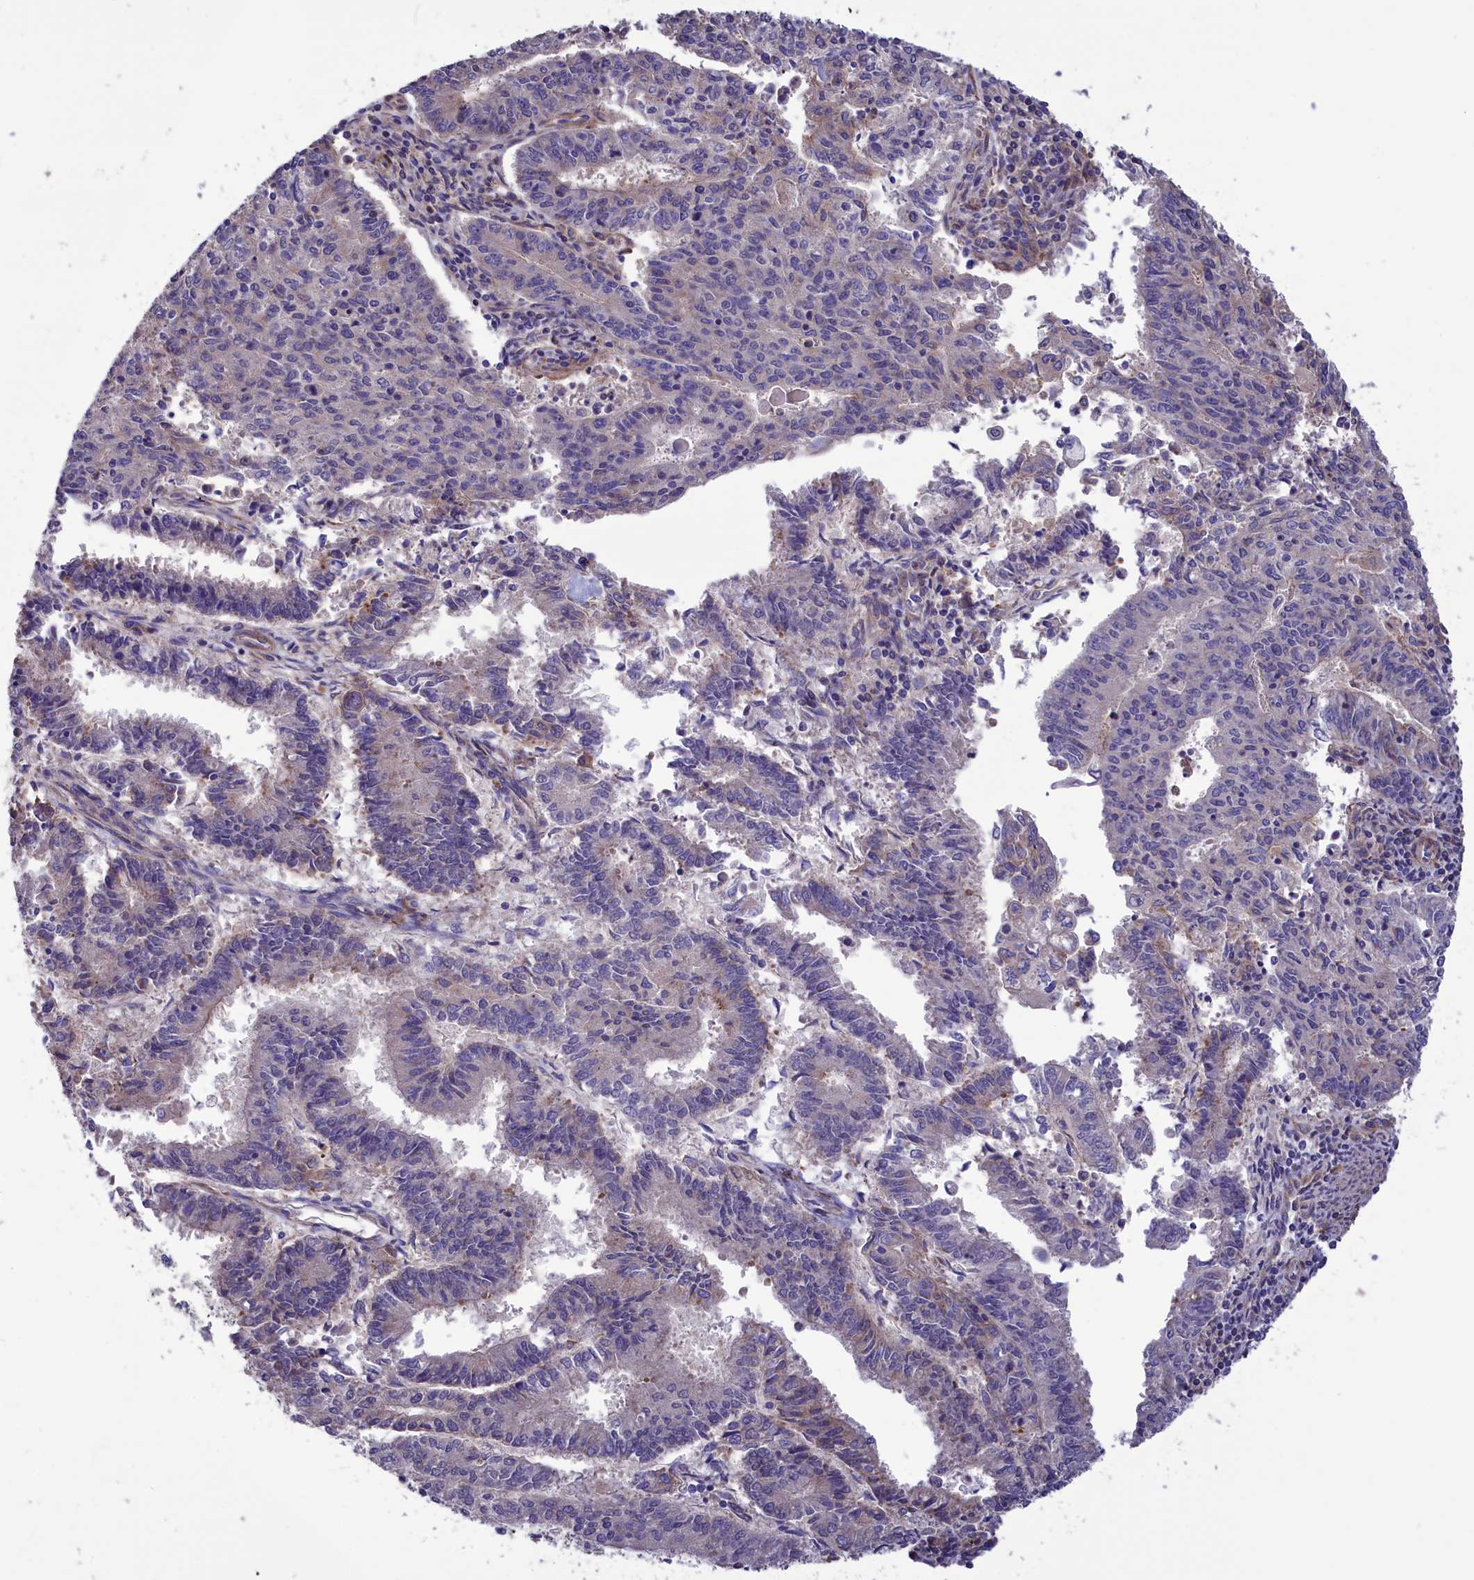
{"staining": {"intensity": "negative", "quantity": "none", "location": "none"}, "tissue": "endometrial cancer", "cell_type": "Tumor cells", "image_type": "cancer", "snomed": [{"axis": "morphology", "description": "Adenocarcinoma, NOS"}, {"axis": "topography", "description": "Endometrium"}], "caption": "There is no significant positivity in tumor cells of endometrial cancer (adenocarcinoma). The staining was performed using DAB to visualize the protein expression in brown, while the nuclei were stained in blue with hematoxylin (Magnification: 20x).", "gene": "AMDHD2", "patient": {"sex": "female", "age": 59}}